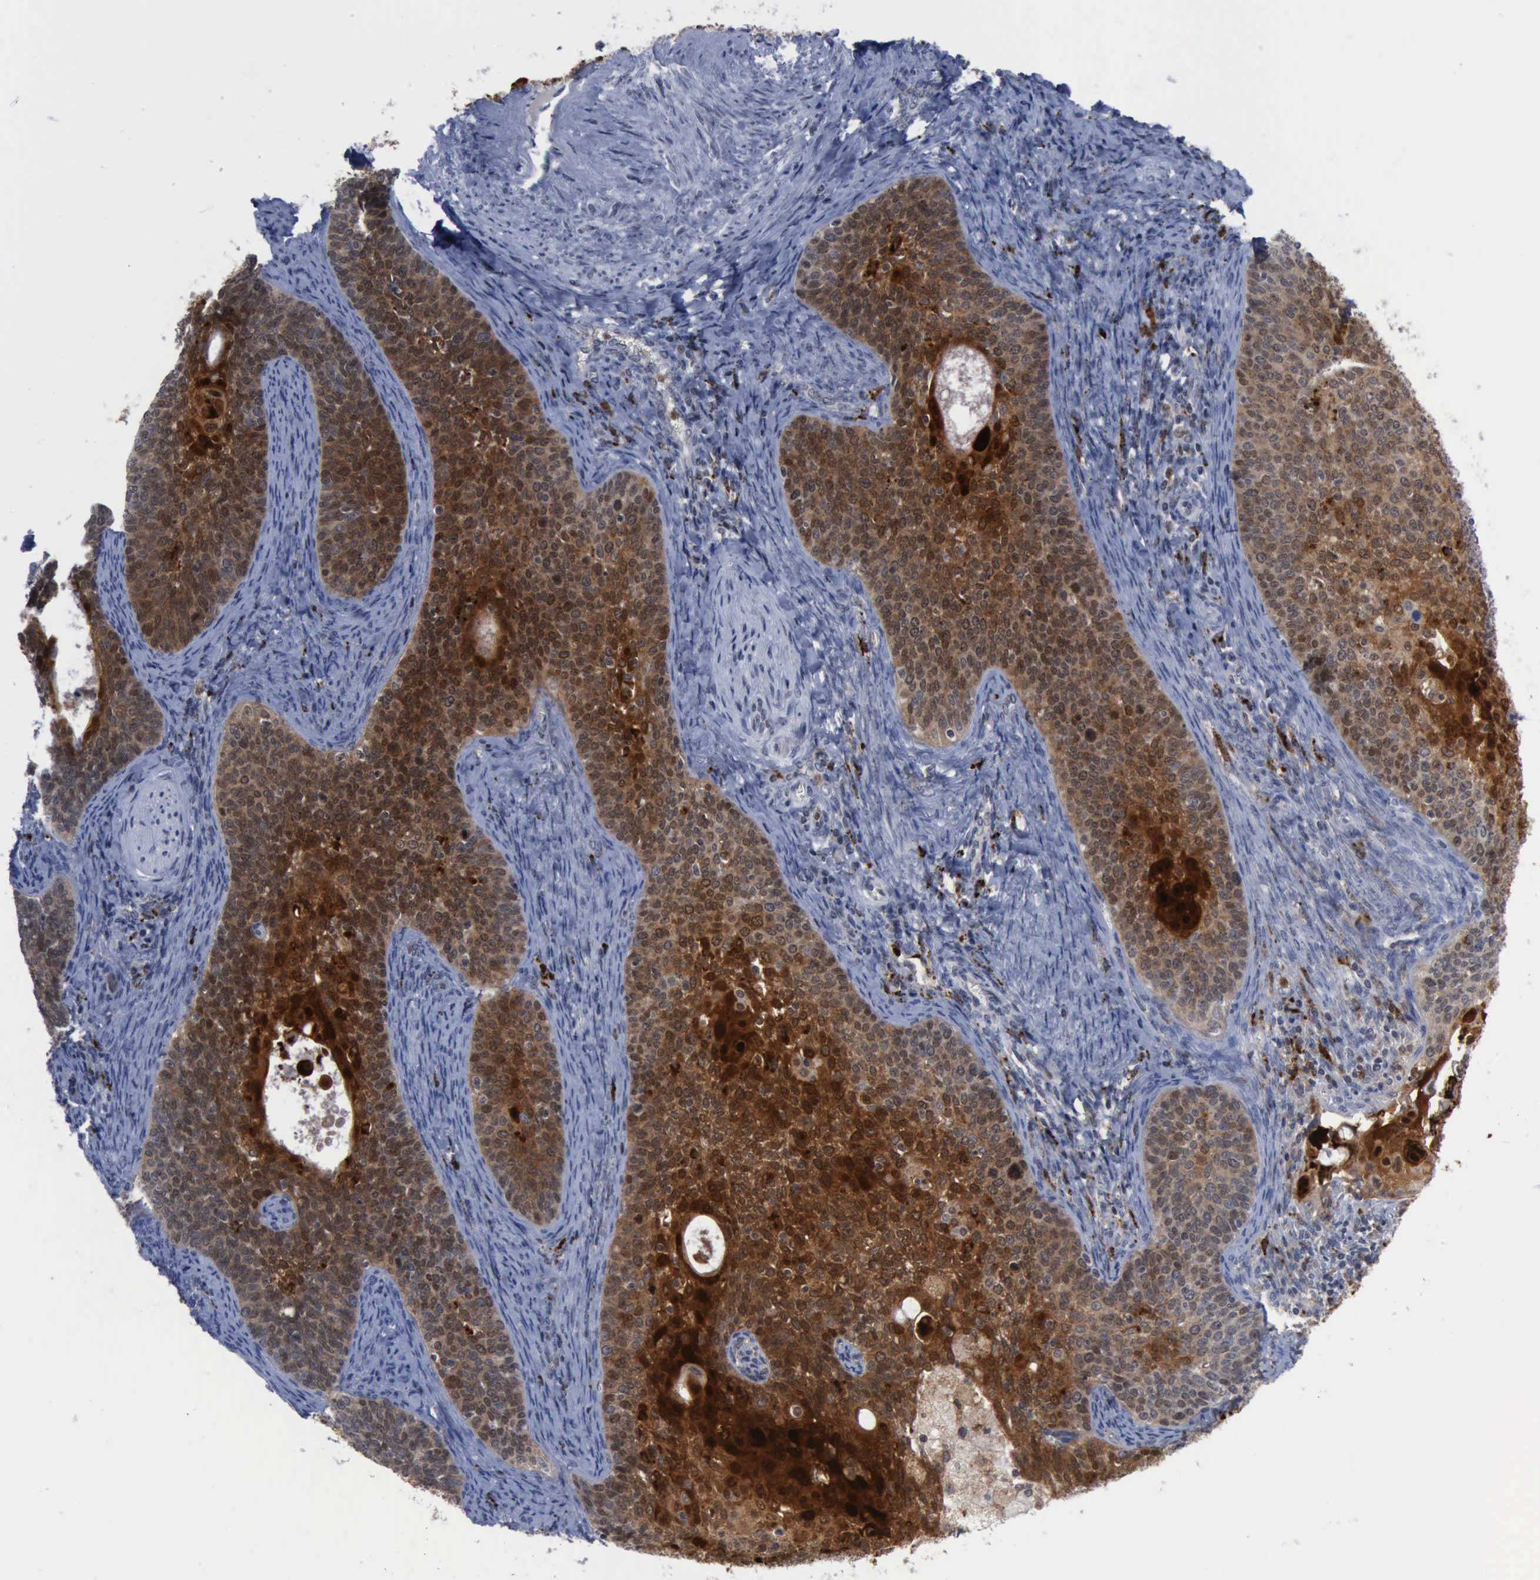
{"staining": {"intensity": "strong", "quantity": ">75%", "location": "cytoplasmic/membranous"}, "tissue": "cervical cancer", "cell_type": "Tumor cells", "image_type": "cancer", "snomed": [{"axis": "morphology", "description": "Squamous cell carcinoma, NOS"}, {"axis": "topography", "description": "Cervix"}], "caption": "A brown stain highlights strong cytoplasmic/membranous expression of a protein in human cervical cancer tumor cells. Nuclei are stained in blue.", "gene": "CSTA", "patient": {"sex": "female", "age": 33}}